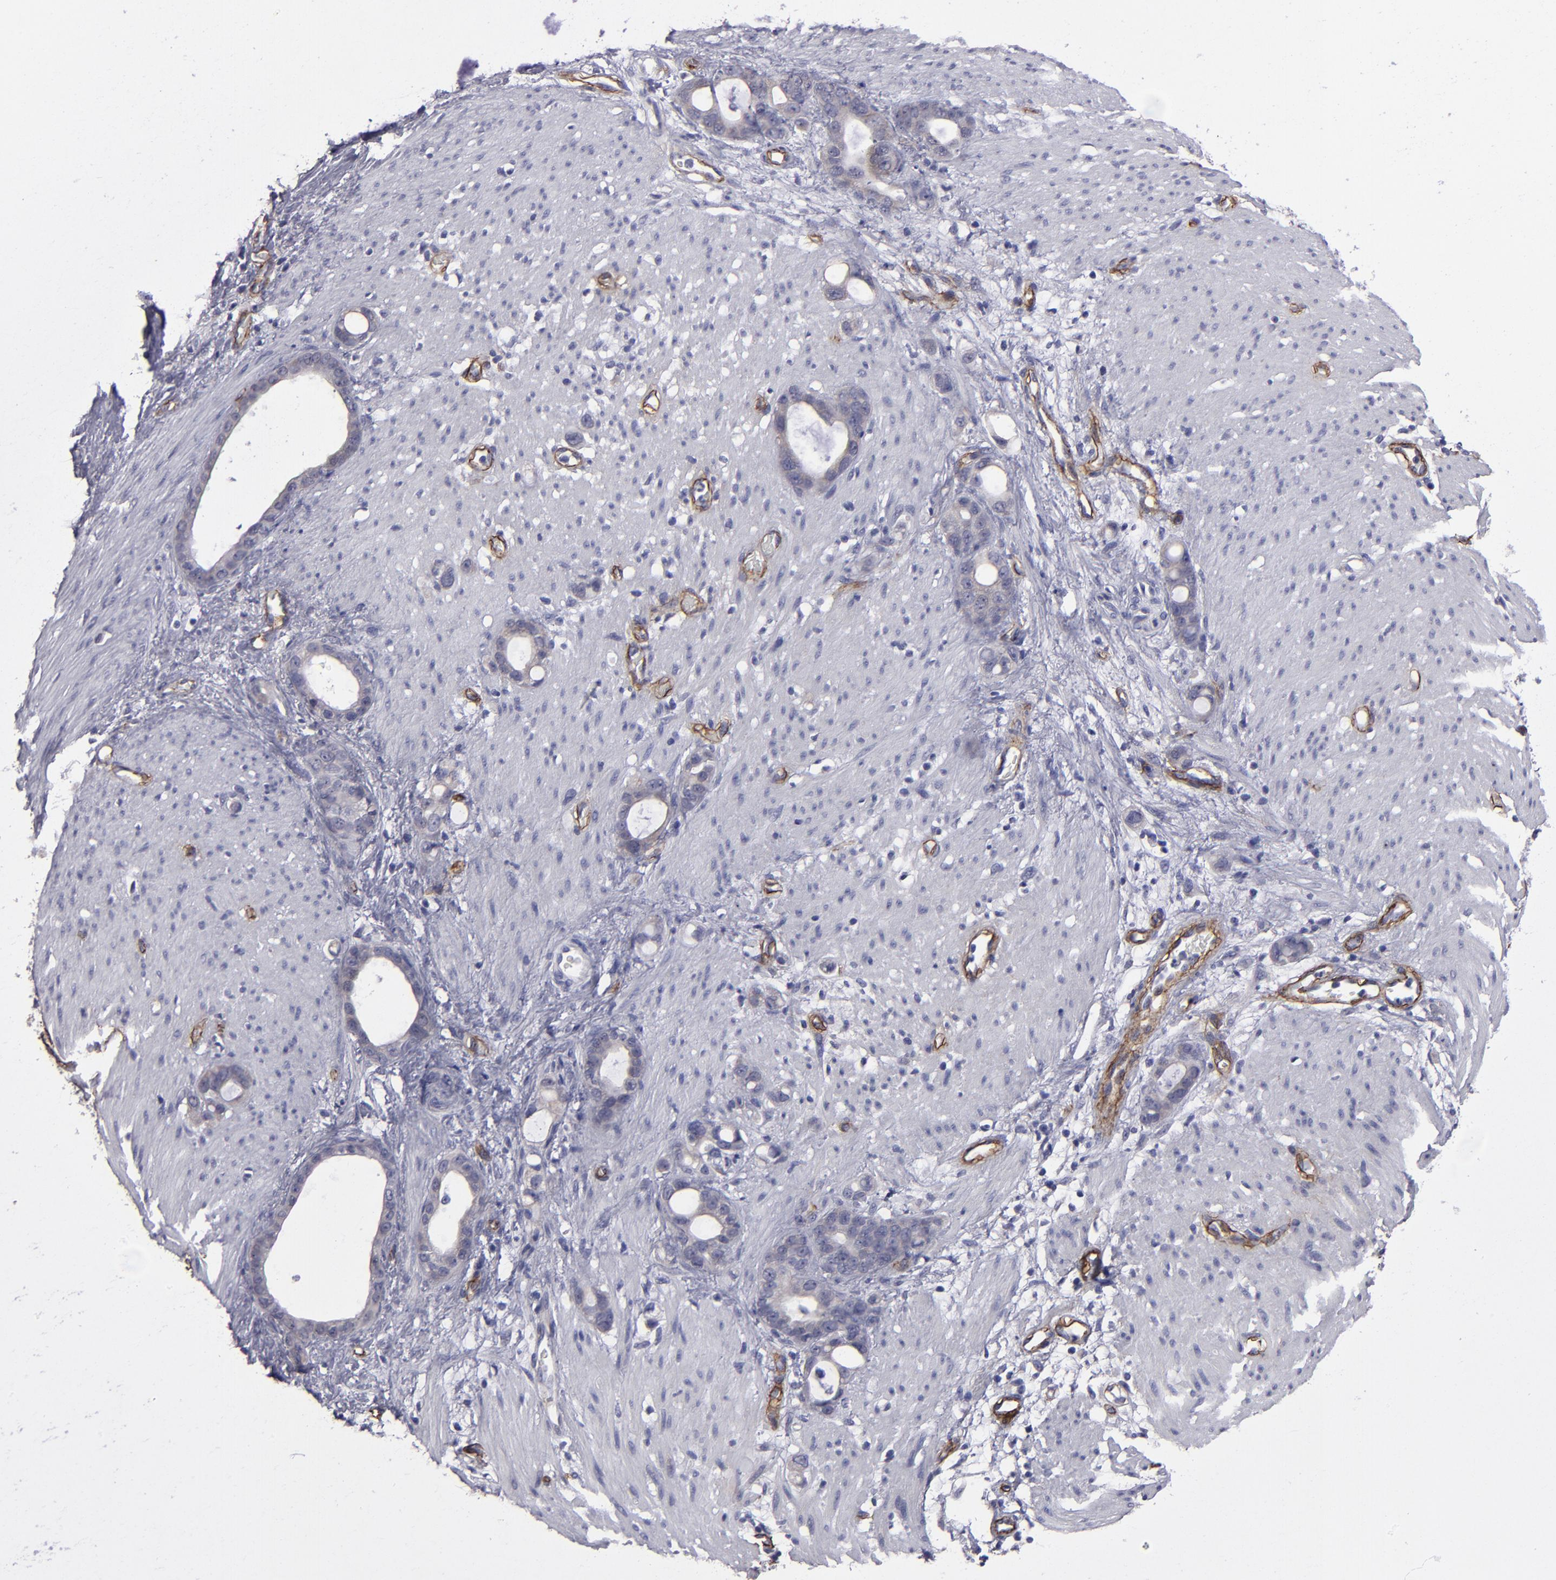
{"staining": {"intensity": "weak", "quantity": ">75%", "location": "cytoplasmic/membranous"}, "tissue": "stomach cancer", "cell_type": "Tumor cells", "image_type": "cancer", "snomed": [{"axis": "morphology", "description": "Adenocarcinoma, NOS"}, {"axis": "topography", "description": "Stomach"}], "caption": "A micrograph showing weak cytoplasmic/membranous positivity in approximately >75% of tumor cells in stomach adenocarcinoma, as visualized by brown immunohistochemical staining.", "gene": "ZNF175", "patient": {"sex": "female", "age": 75}}